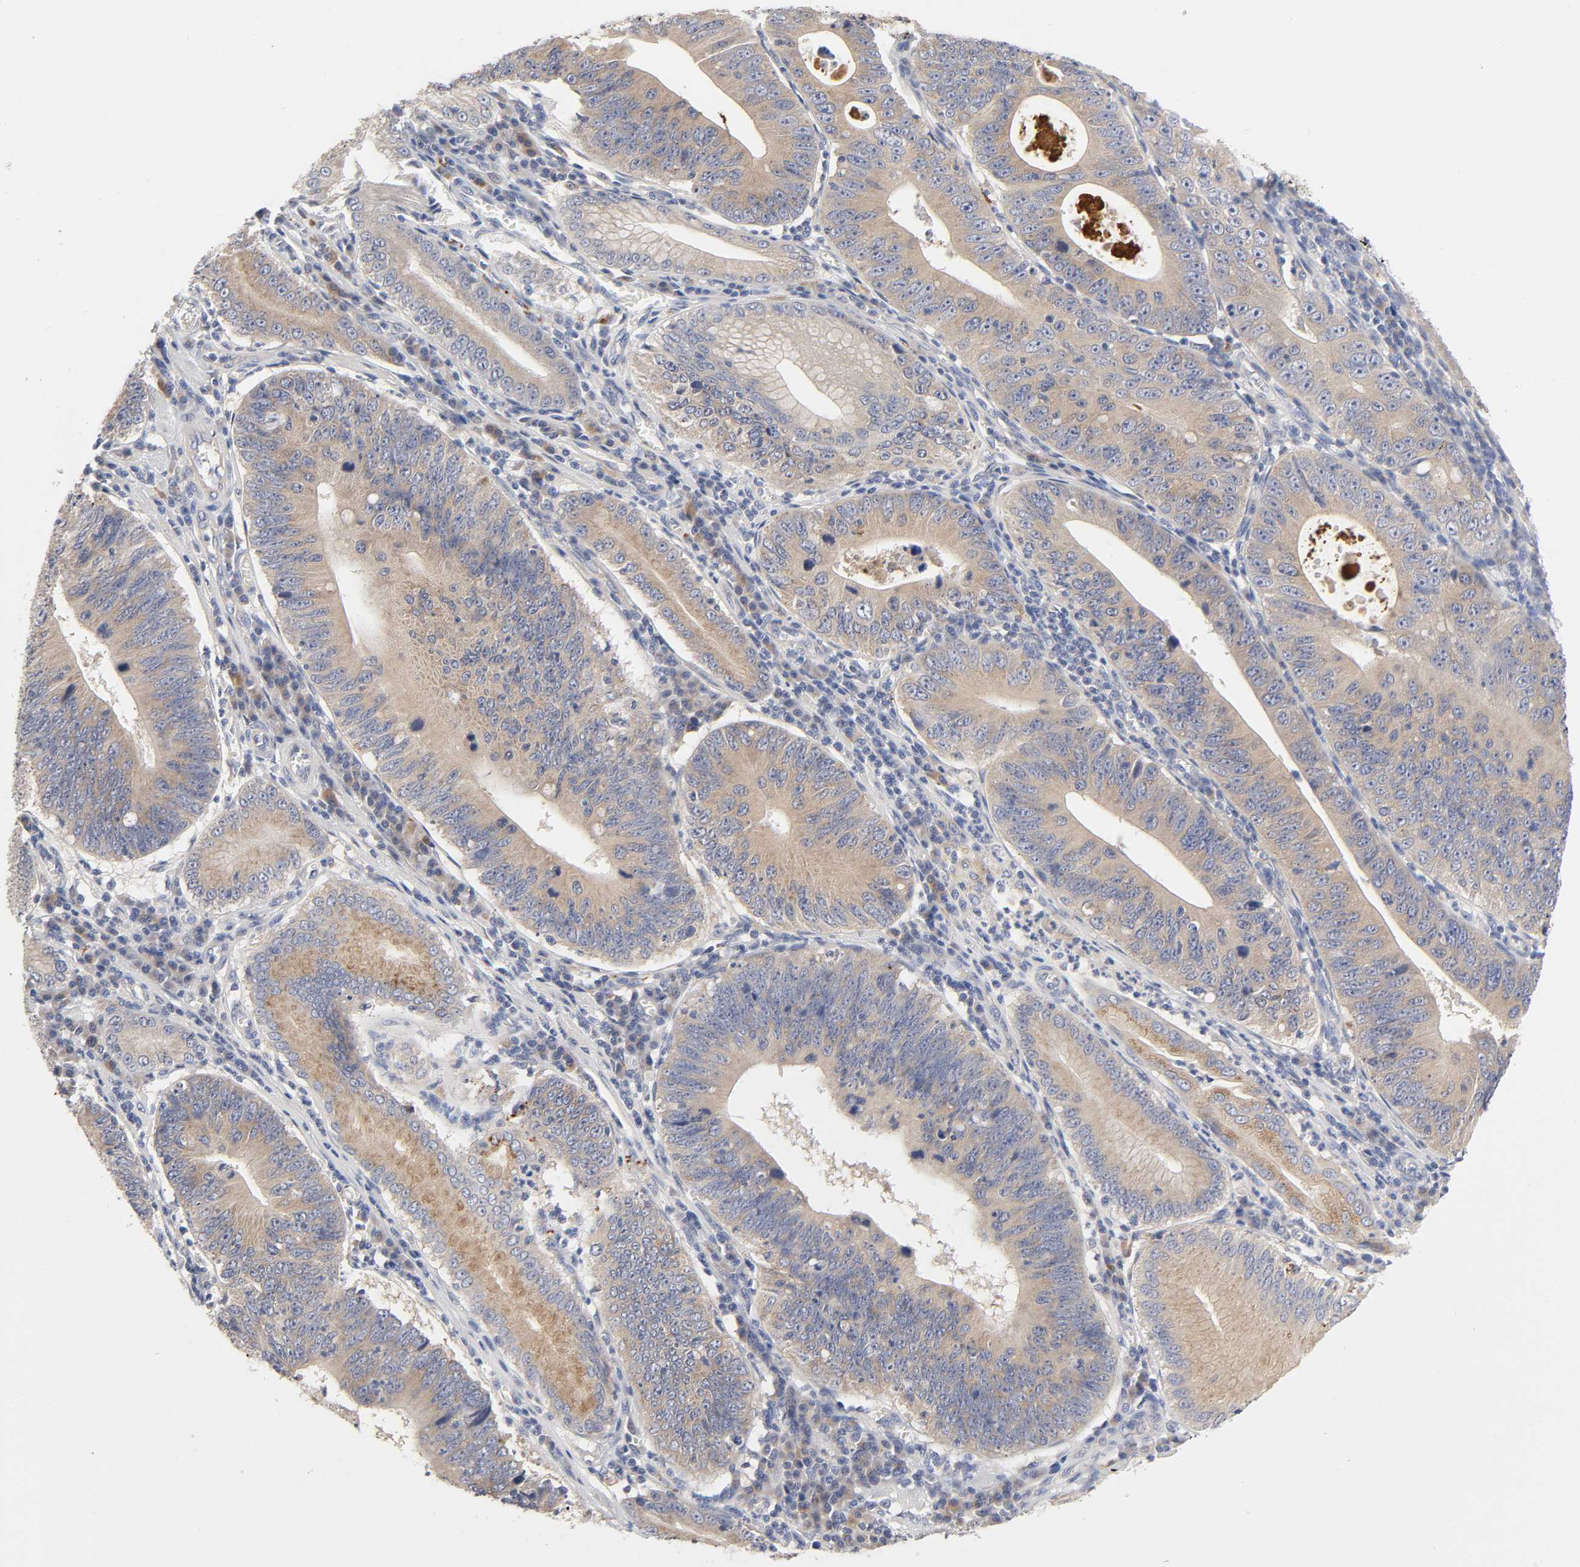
{"staining": {"intensity": "weak", "quantity": ">75%", "location": "cytoplasmic/membranous"}, "tissue": "stomach cancer", "cell_type": "Tumor cells", "image_type": "cancer", "snomed": [{"axis": "morphology", "description": "Adenocarcinoma, NOS"}, {"axis": "topography", "description": "Stomach"}], "caption": "There is low levels of weak cytoplasmic/membranous positivity in tumor cells of adenocarcinoma (stomach), as demonstrated by immunohistochemical staining (brown color).", "gene": "C17orf75", "patient": {"sex": "male", "age": 59}}